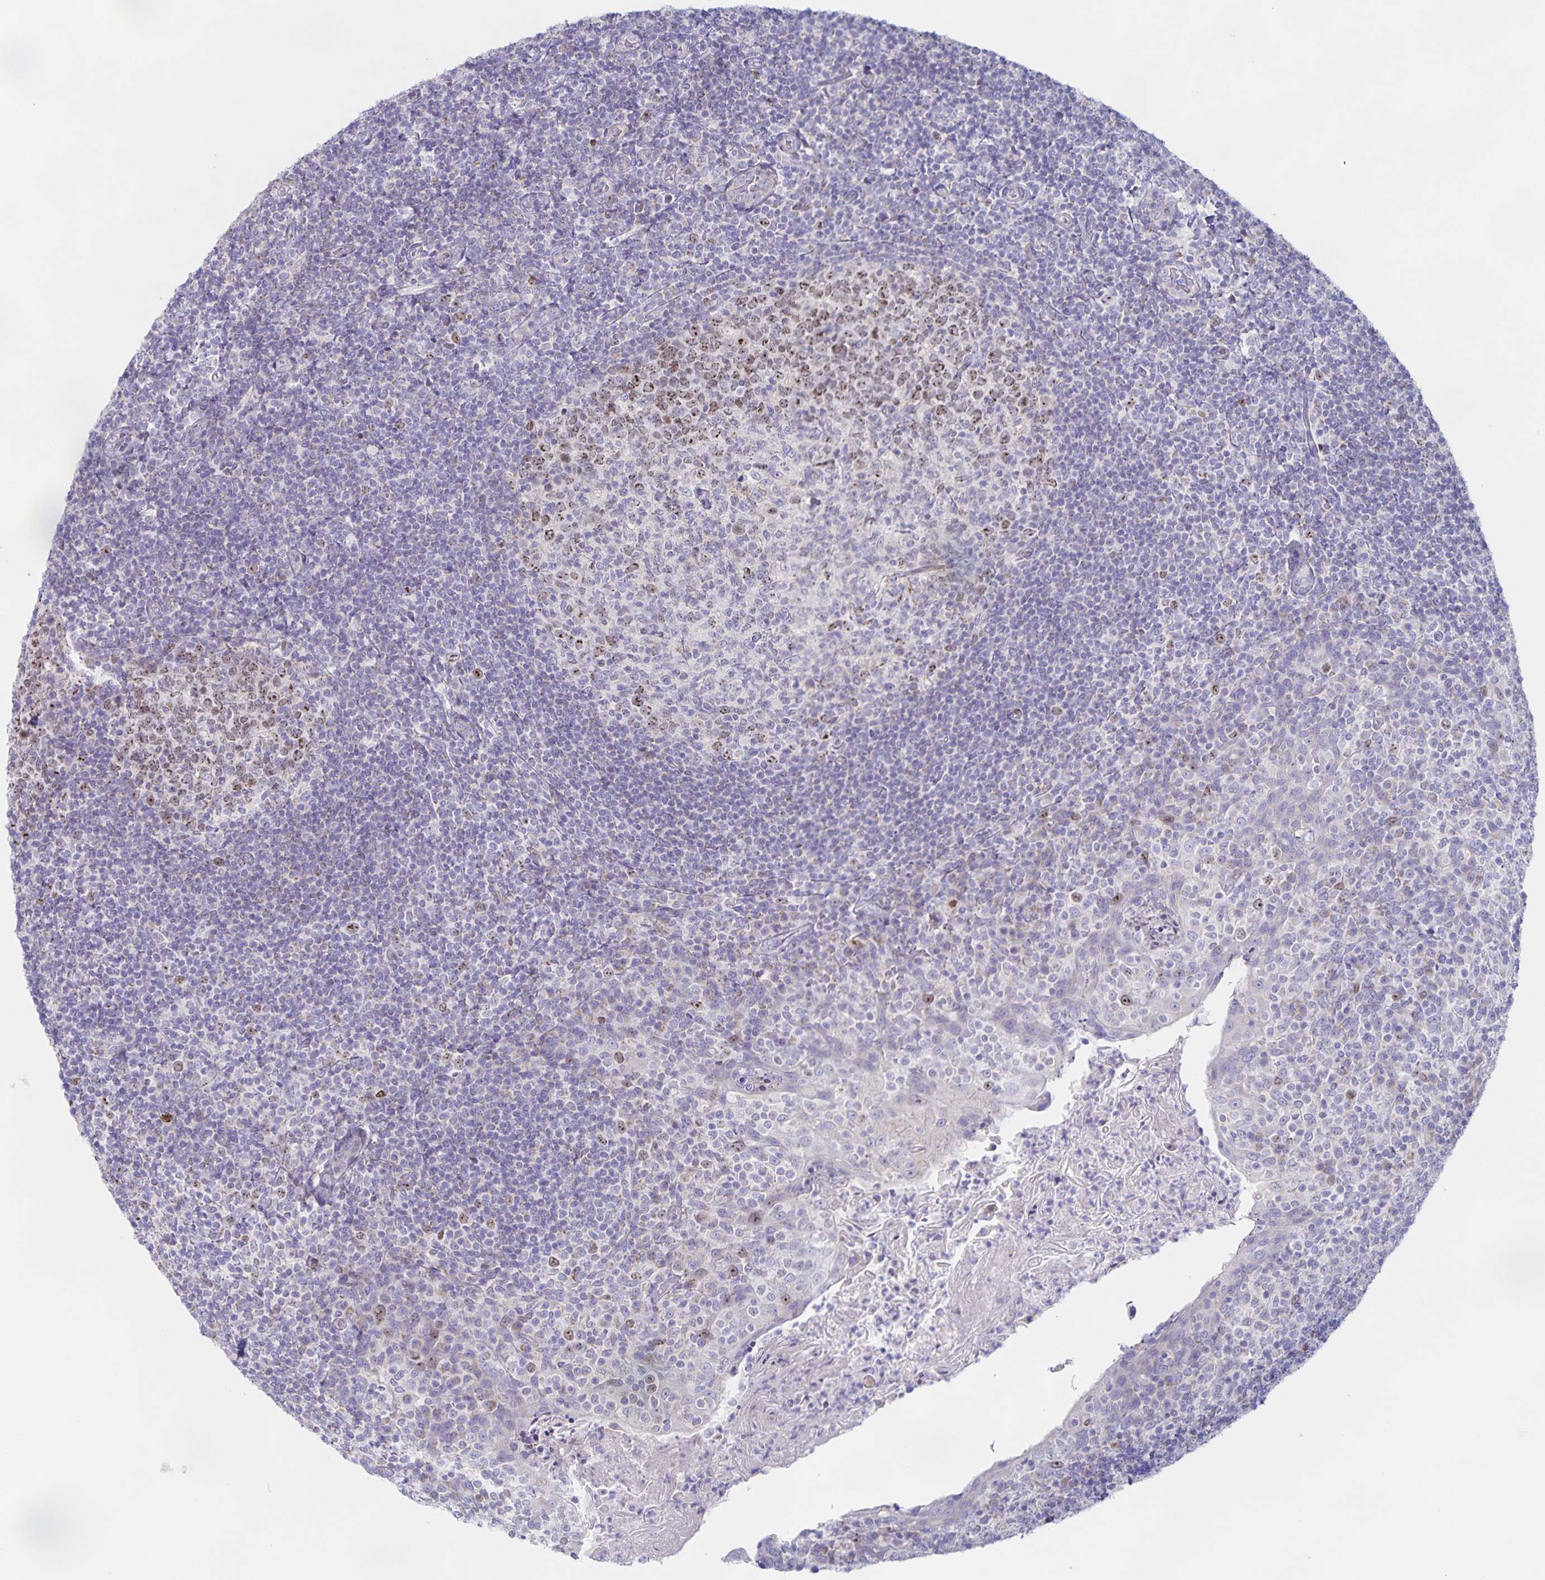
{"staining": {"intensity": "moderate", "quantity": "25%-75%", "location": "nuclear"}, "tissue": "tonsil", "cell_type": "Germinal center cells", "image_type": "normal", "snomed": [{"axis": "morphology", "description": "Normal tissue, NOS"}, {"axis": "topography", "description": "Tonsil"}], "caption": "This is a histology image of immunohistochemistry staining of unremarkable tonsil, which shows moderate staining in the nuclear of germinal center cells.", "gene": "CENPH", "patient": {"sex": "female", "age": 10}}